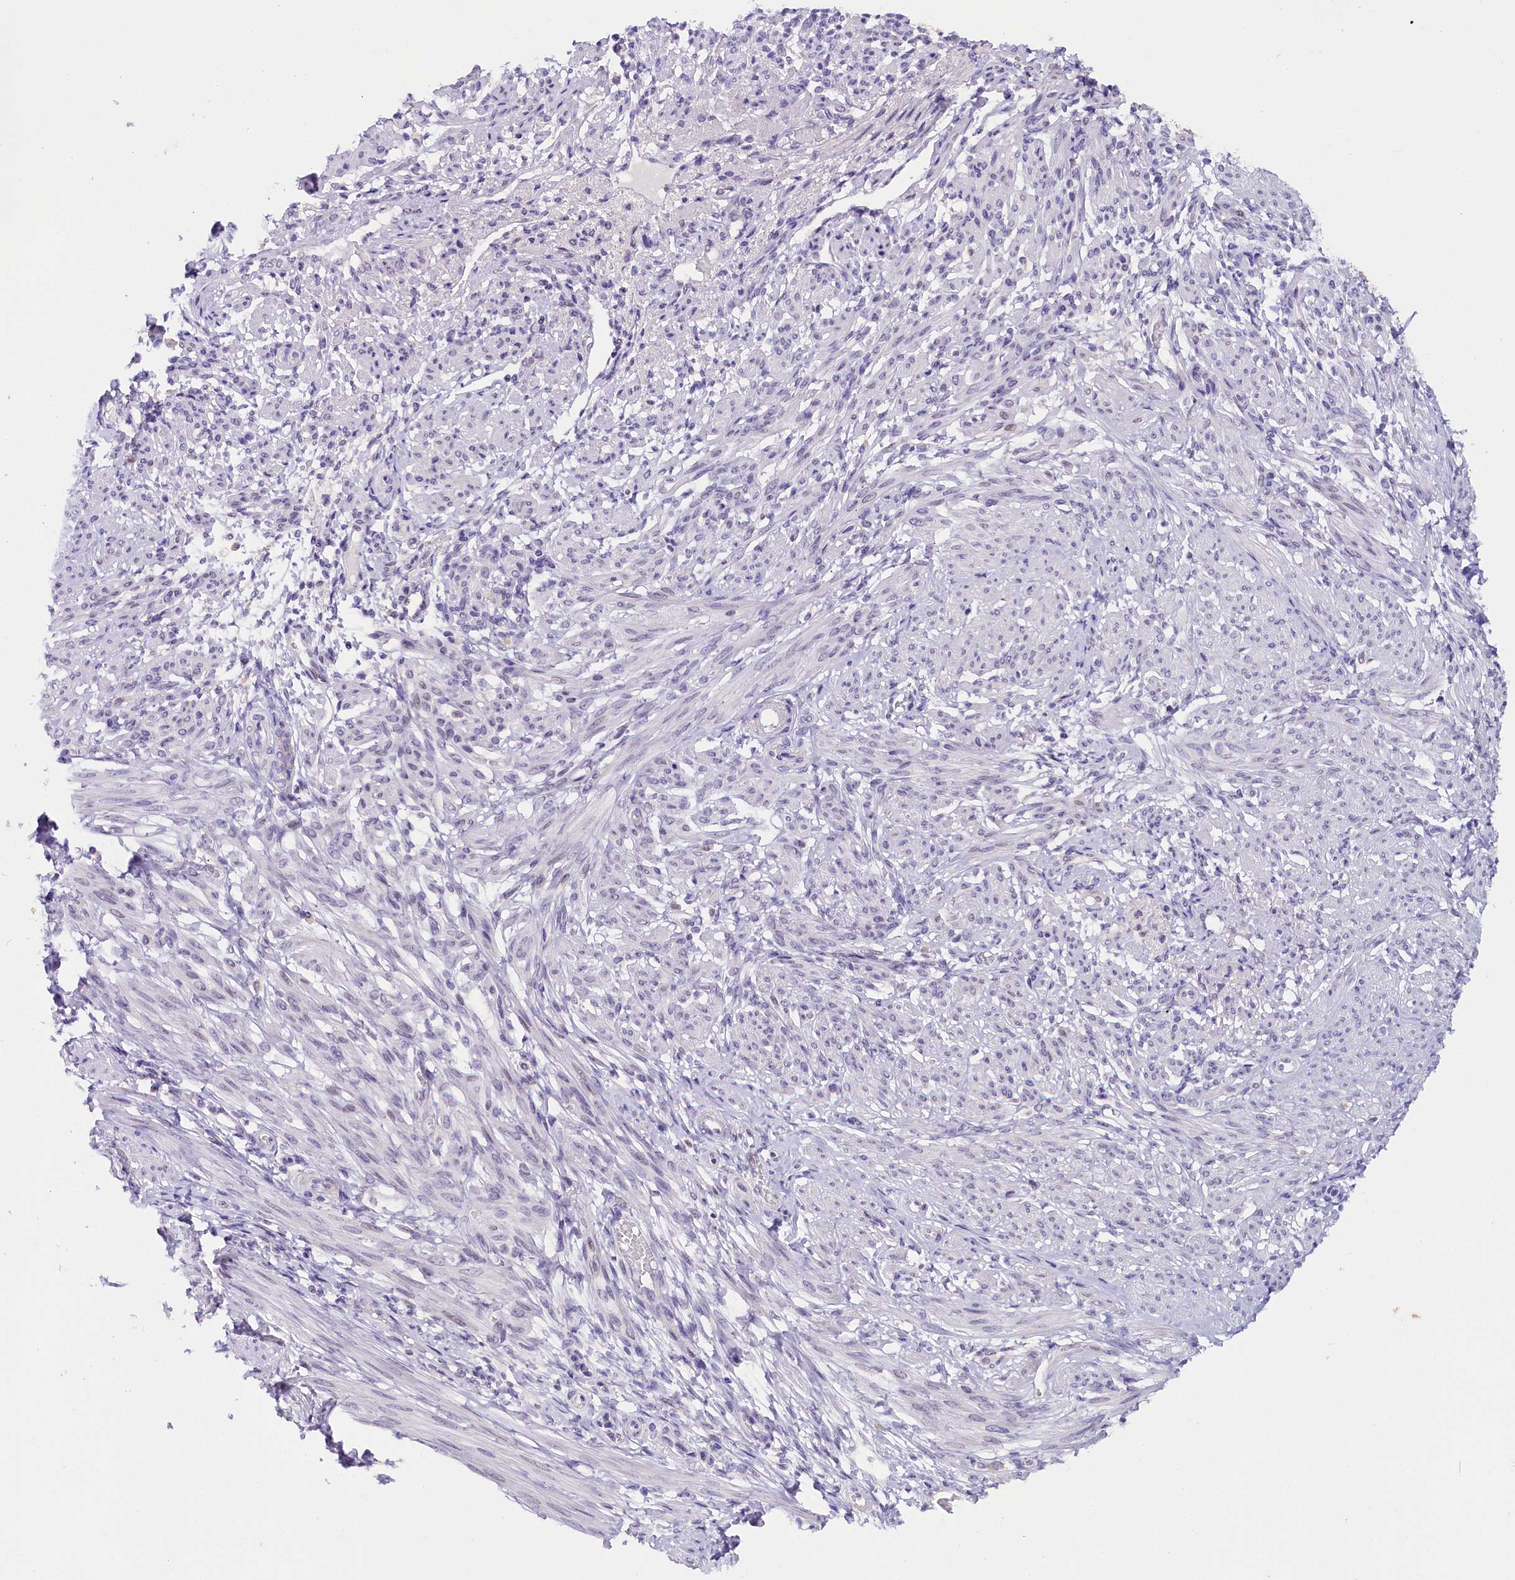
{"staining": {"intensity": "negative", "quantity": "none", "location": "none"}, "tissue": "smooth muscle", "cell_type": "Smooth muscle cells", "image_type": "normal", "snomed": [{"axis": "morphology", "description": "Normal tissue, NOS"}, {"axis": "topography", "description": "Smooth muscle"}], "caption": "The micrograph exhibits no staining of smooth muscle cells in unremarkable smooth muscle. (Stains: DAB IHC with hematoxylin counter stain, Microscopy: brightfield microscopy at high magnification).", "gene": "OSGEP", "patient": {"sex": "female", "age": 39}}